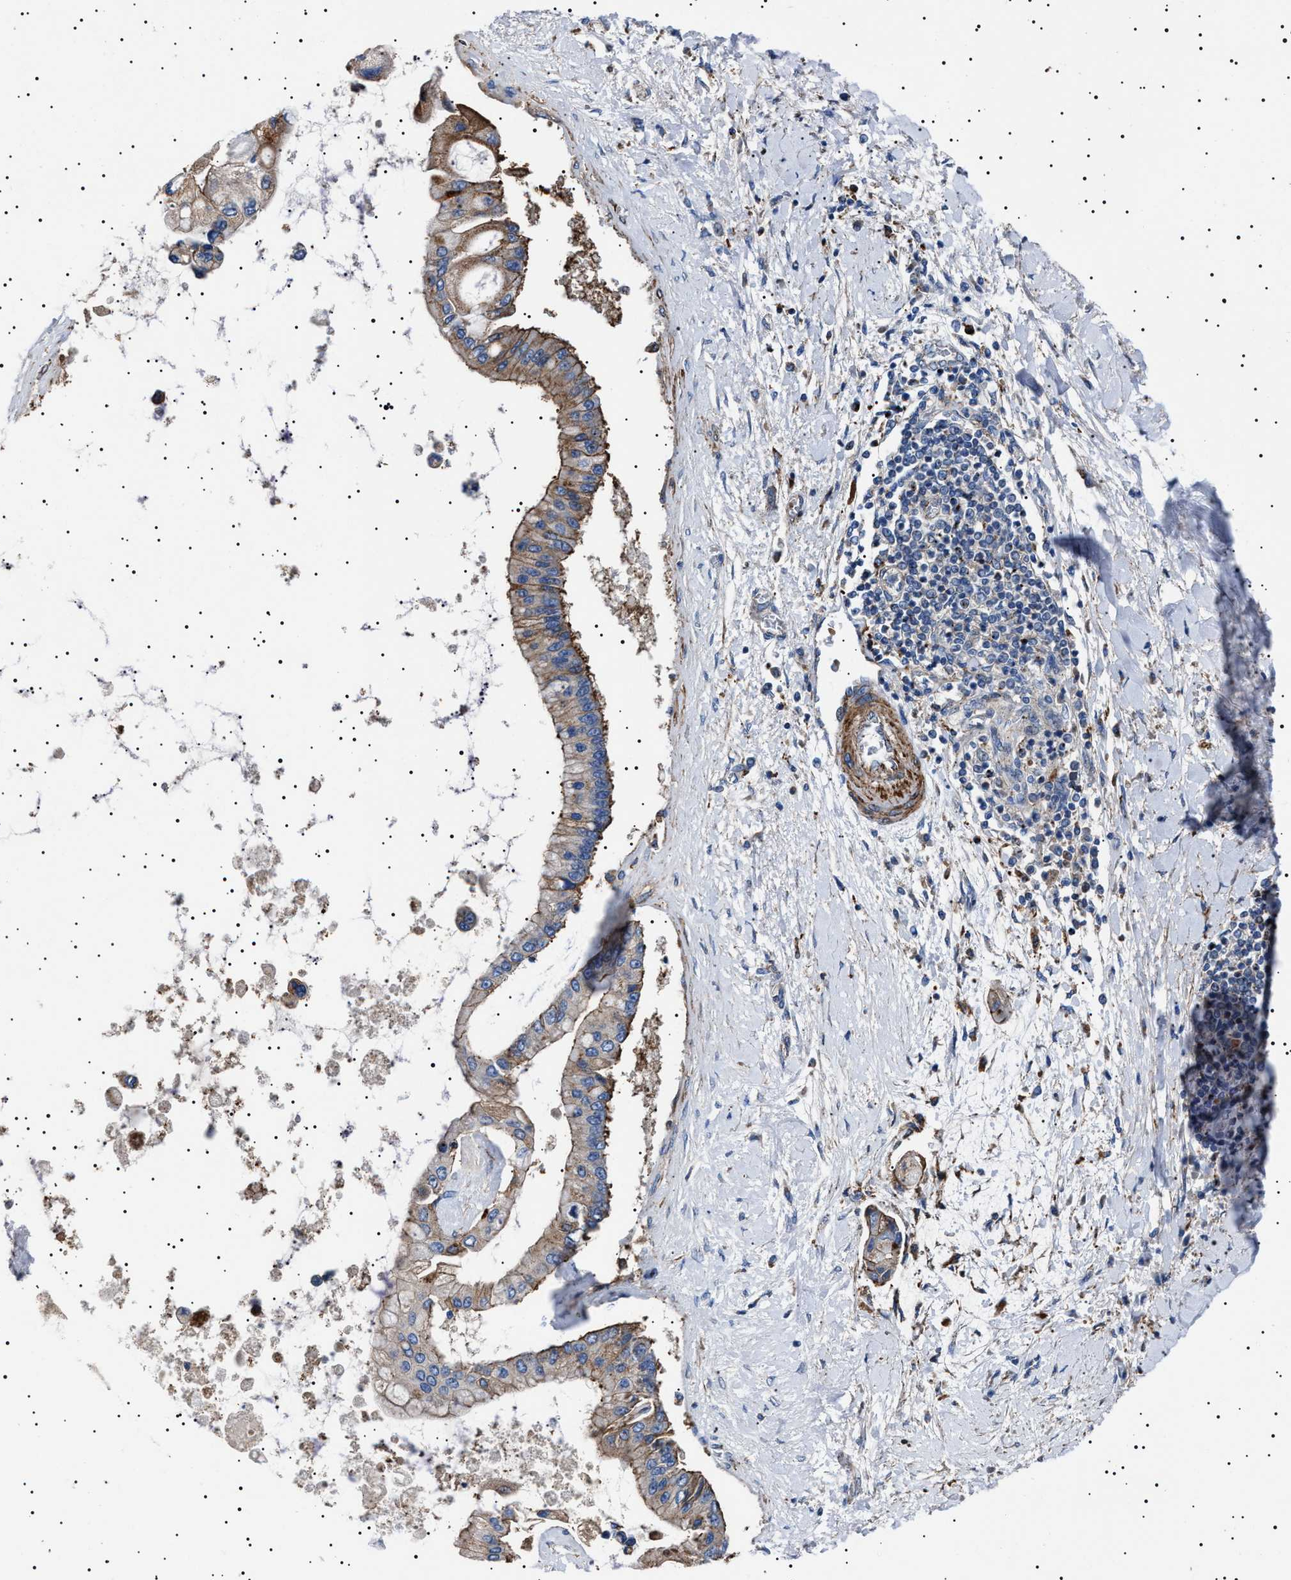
{"staining": {"intensity": "moderate", "quantity": ">75%", "location": "cytoplasmic/membranous"}, "tissue": "liver cancer", "cell_type": "Tumor cells", "image_type": "cancer", "snomed": [{"axis": "morphology", "description": "Cholangiocarcinoma"}, {"axis": "topography", "description": "Liver"}], "caption": "Liver cancer (cholangiocarcinoma) was stained to show a protein in brown. There is medium levels of moderate cytoplasmic/membranous staining in approximately >75% of tumor cells.", "gene": "NEU1", "patient": {"sex": "male", "age": 50}}